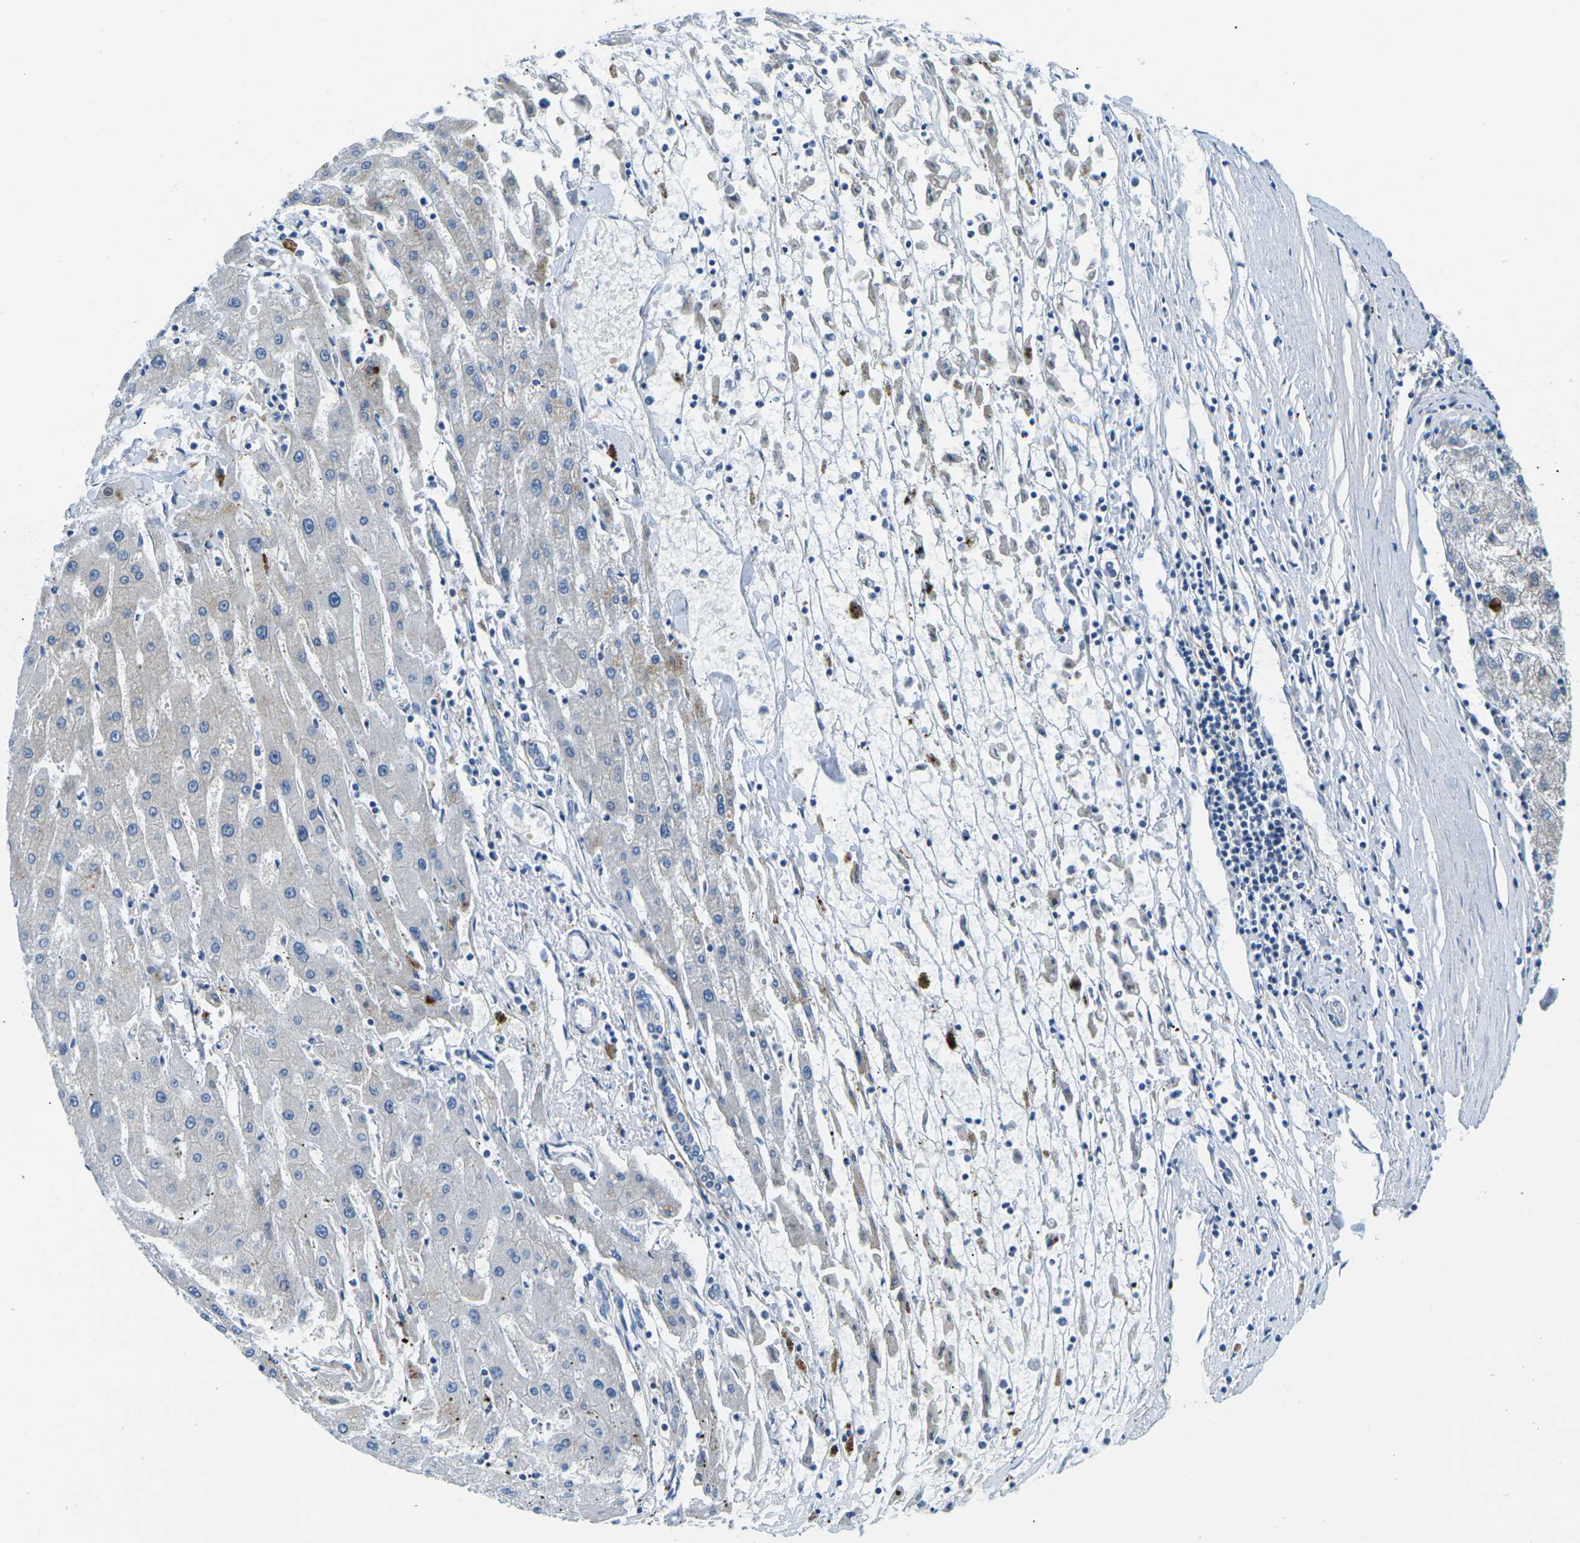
{"staining": {"intensity": "negative", "quantity": "none", "location": "none"}, "tissue": "liver cancer", "cell_type": "Tumor cells", "image_type": "cancer", "snomed": [{"axis": "morphology", "description": "Carcinoma, Hepatocellular, NOS"}, {"axis": "topography", "description": "Liver"}], "caption": "There is no significant expression in tumor cells of liver hepatocellular carcinoma.", "gene": "CFB", "patient": {"sex": "male", "age": 72}}